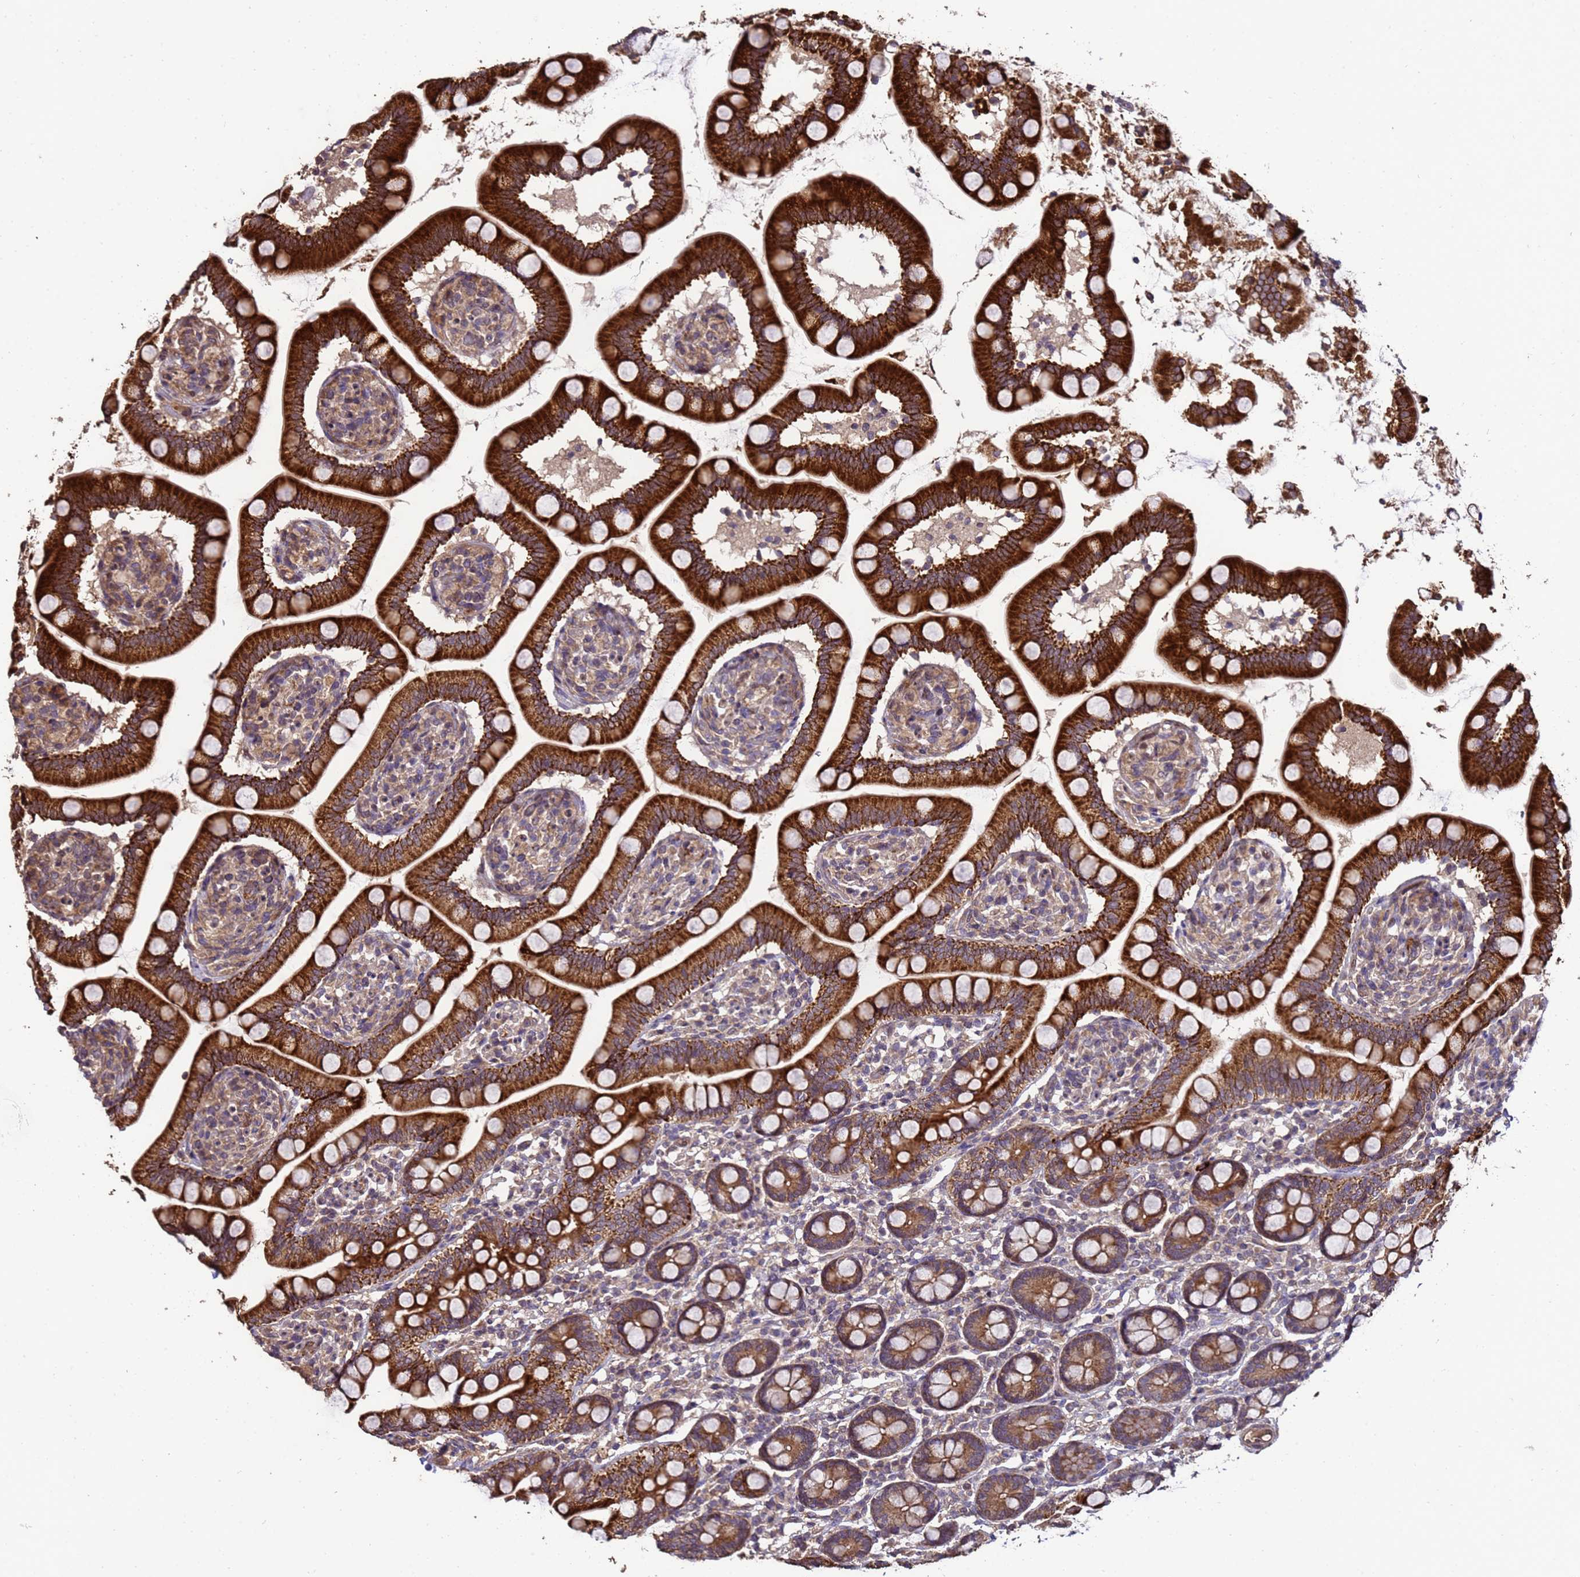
{"staining": {"intensity": "strong", "quantity": ">75%", "location": "cytoplasmic/membranous"}, "tissue": "small intestine", "cell_type": "Glandular cells", "image_type": "normal", "snomed": [{"axis": "morphology", "description": "Normal tissue, NOS"}, {"axis": "topography", "description": "Small intestine"}], "caption": "High-power microscopy captured an immunohistochemistry (IHC) histopathology image of normal small intestine, revealing strong cytoplasmic/membranous positivity in about >75% of glandular cells.", "gene": "PRODH", "patient": {"sex": "female", "age": 64}}